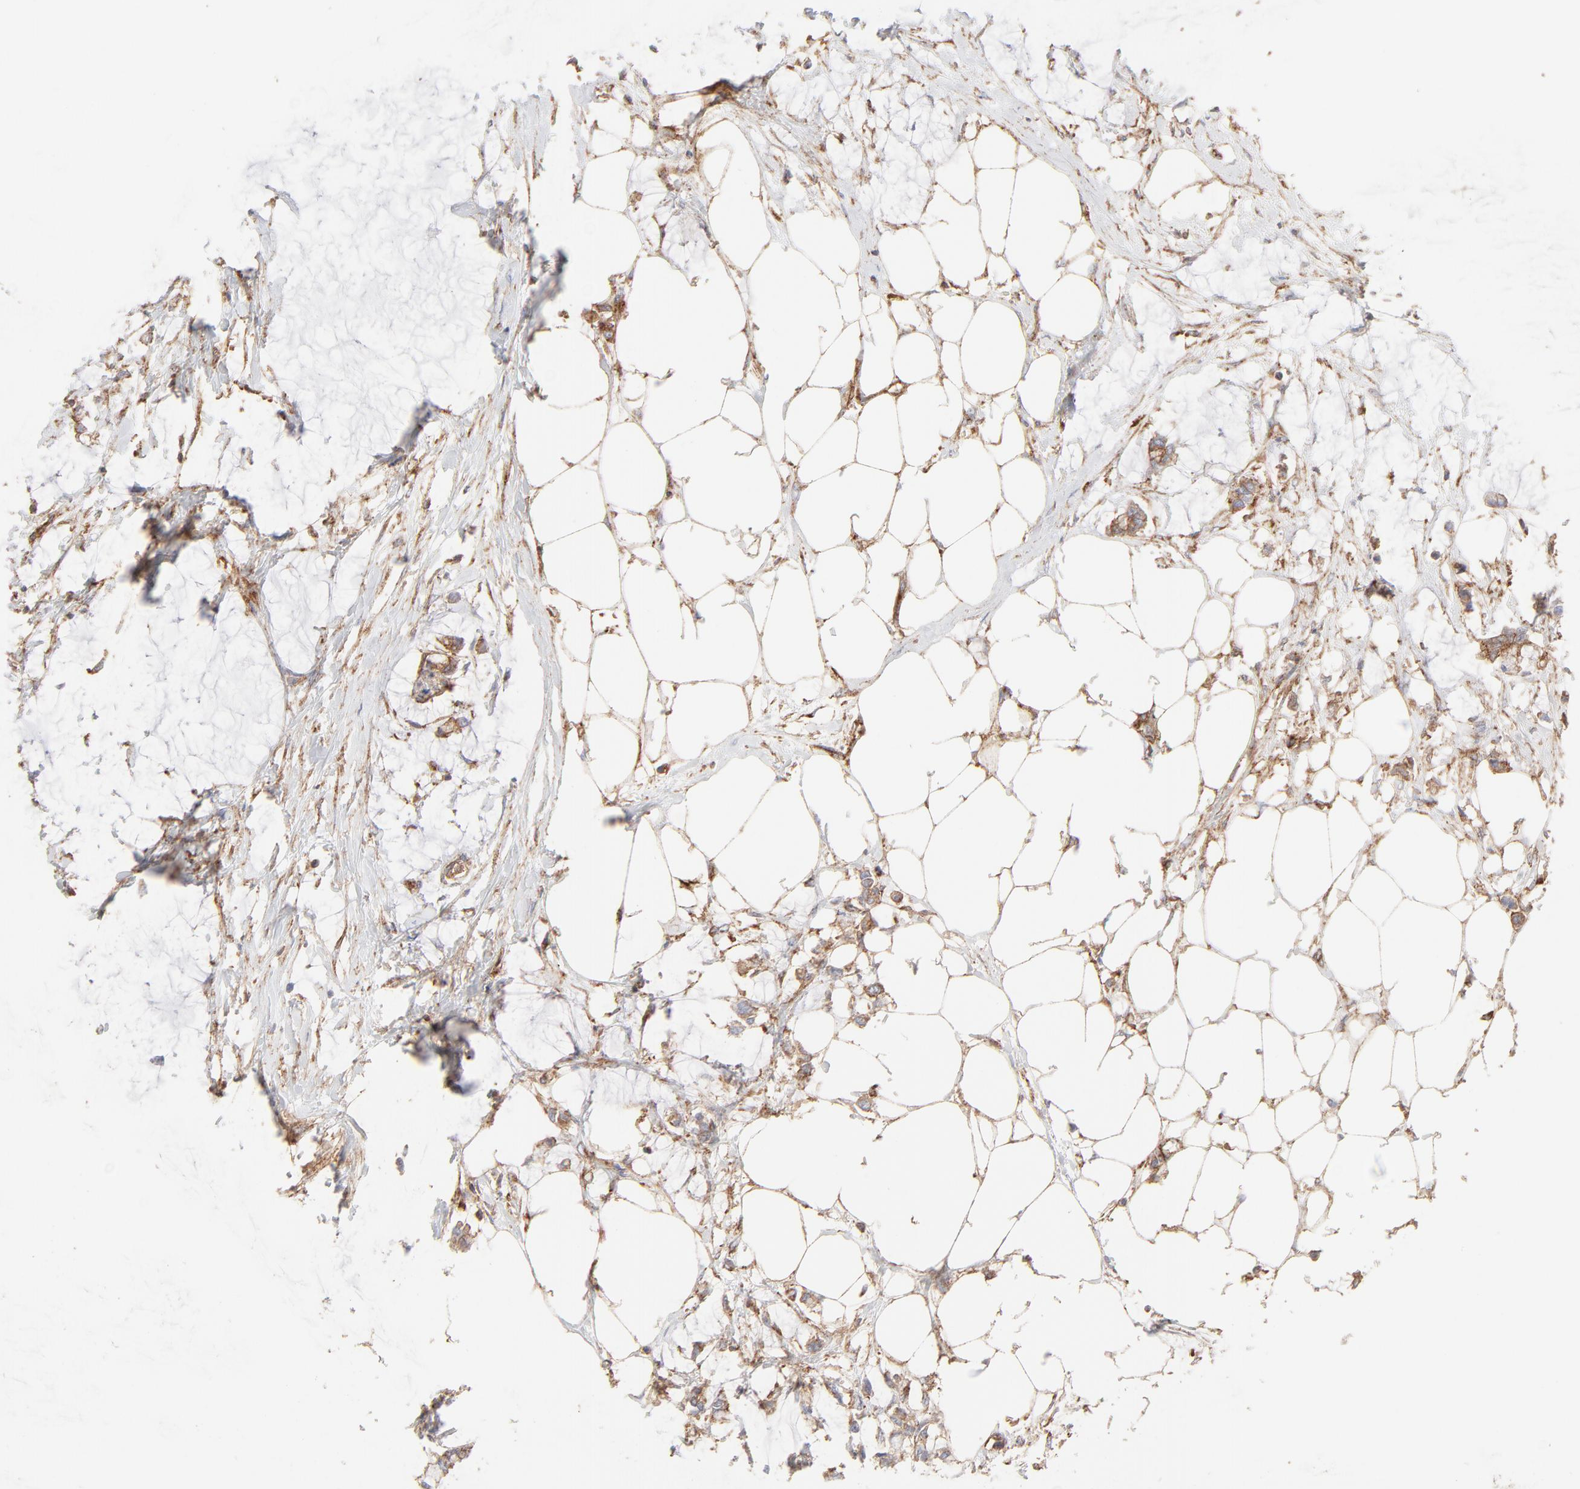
{"staining": {"intensity": "moderate", "quantity": ">75%", "location": "cytoplasmic/membranous"}, "tissue": "colorectal cancer", "cell_type": "Tumor cells", "image_type": "cancer", "snomed": [{"axis": "morphology", "description": "Normal tissue, NOS"}, {"axis": "morphology", "description": "Adenocarcinoma, NOS"}, {"axis": "topography", "description": "Colon"}, {"axis": "topography", "description": "Peripheral nerve tissue"}], "caption": "Brown immunohistochemical staining in colorectal adenocarcinoma exhibits moderate cytoplasmic/membranous expression in about >75% of tumor cells. (IHC, brightfield microscopy, high magnification).", "gene": "CLTB", "patient": {"sex": "male", "age": 14}}